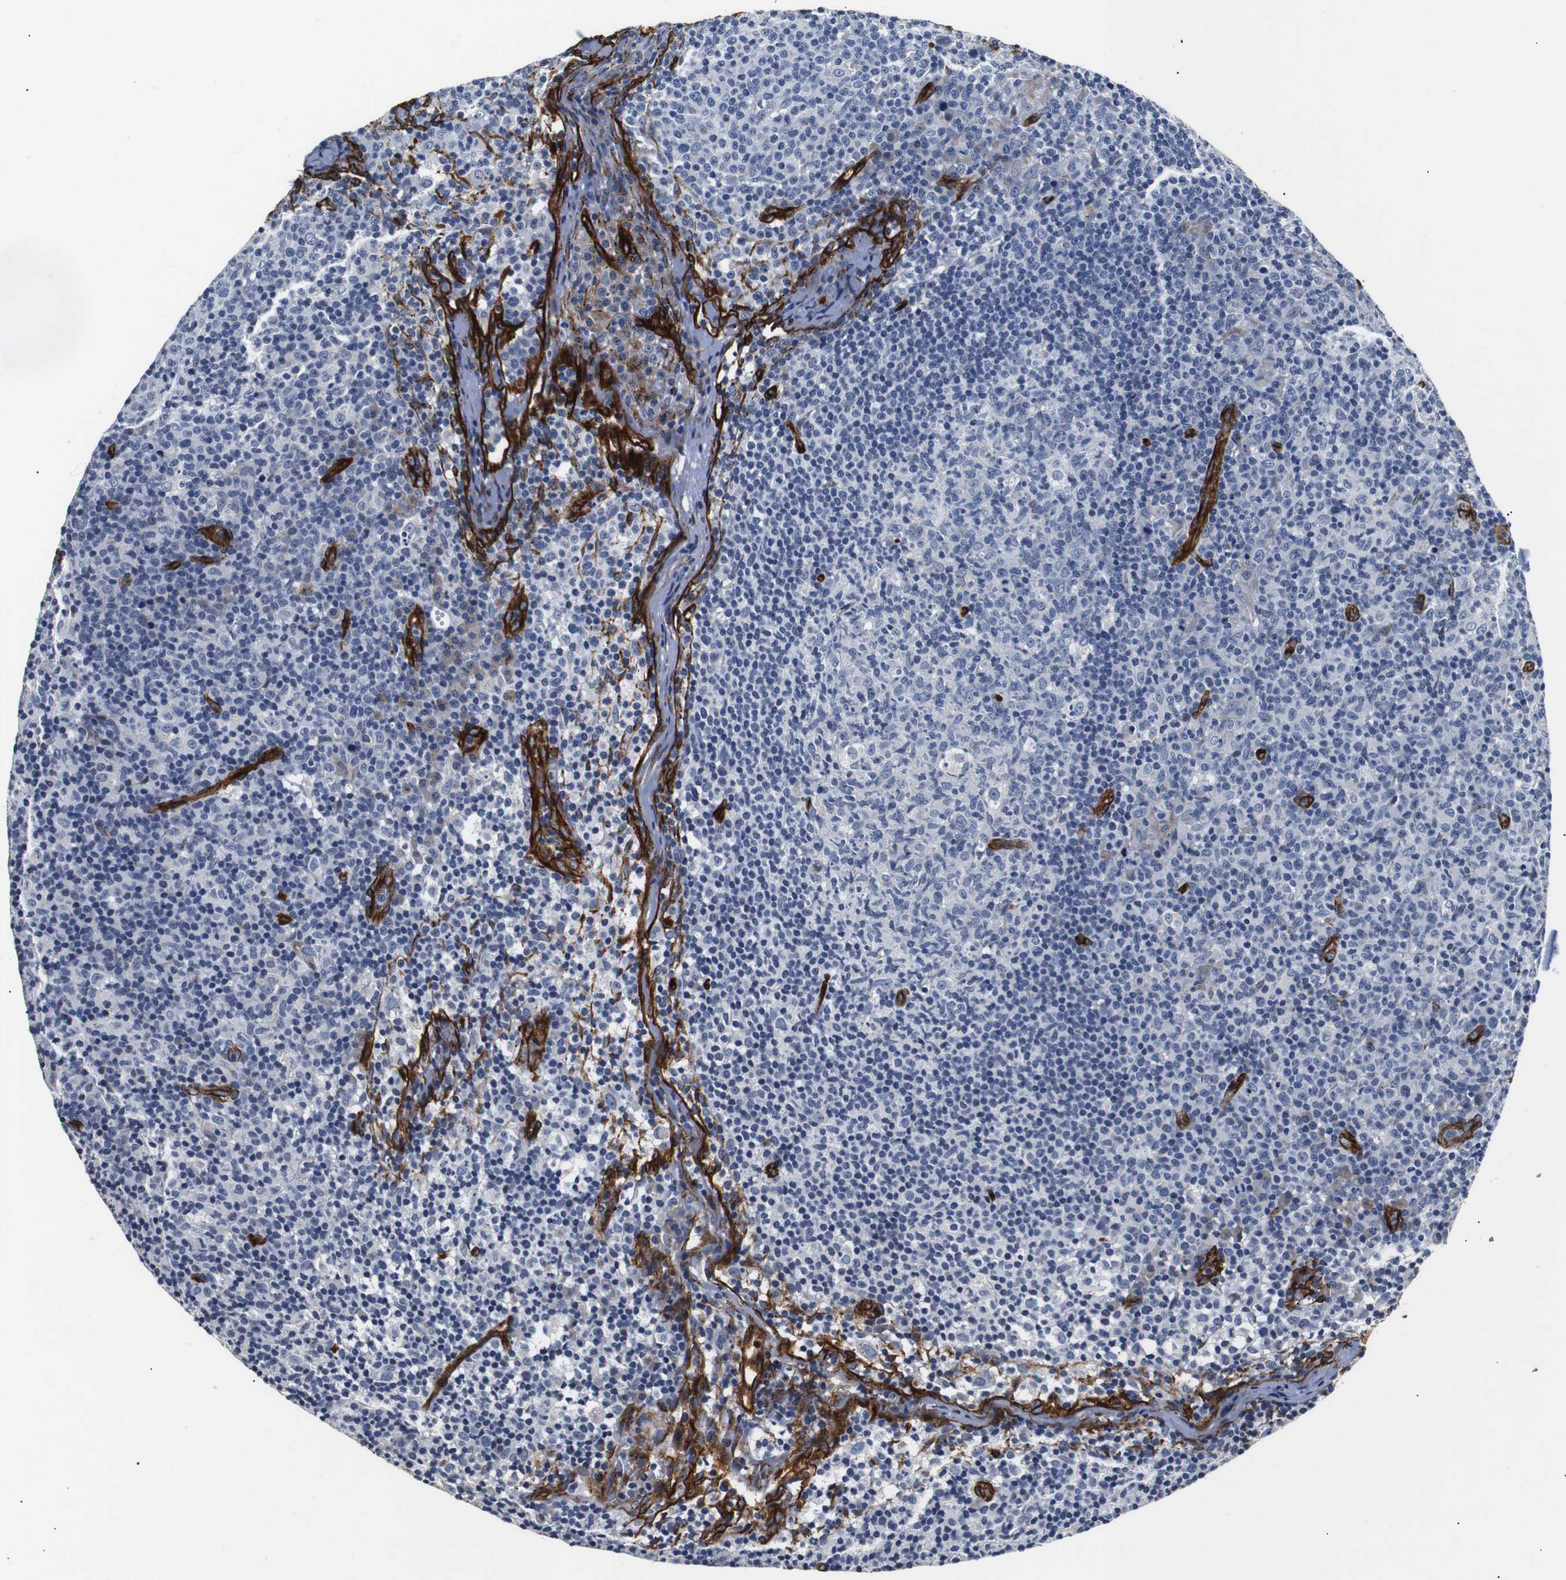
{"staining": {"intensity": "negative", "quantity": "none", "location": "none"}, "tissue": "lymph node", "cell_type": "Germinal center cells", "image_type": "normal", "snomed": [{"axis": "morphology", "description": "Normal tissue, NOS"}, {"axis": "morphology", "description": "Inflammation, NOS"}, {"axis": "topography", "description": "Lymph node"}], "caption": "Immunohistochemical staining of unremarkable lymph node demonstrates no significant staining in germinal center cells.", "gene": "CAV2", "patient": {"sex": "male", "age": 55}}